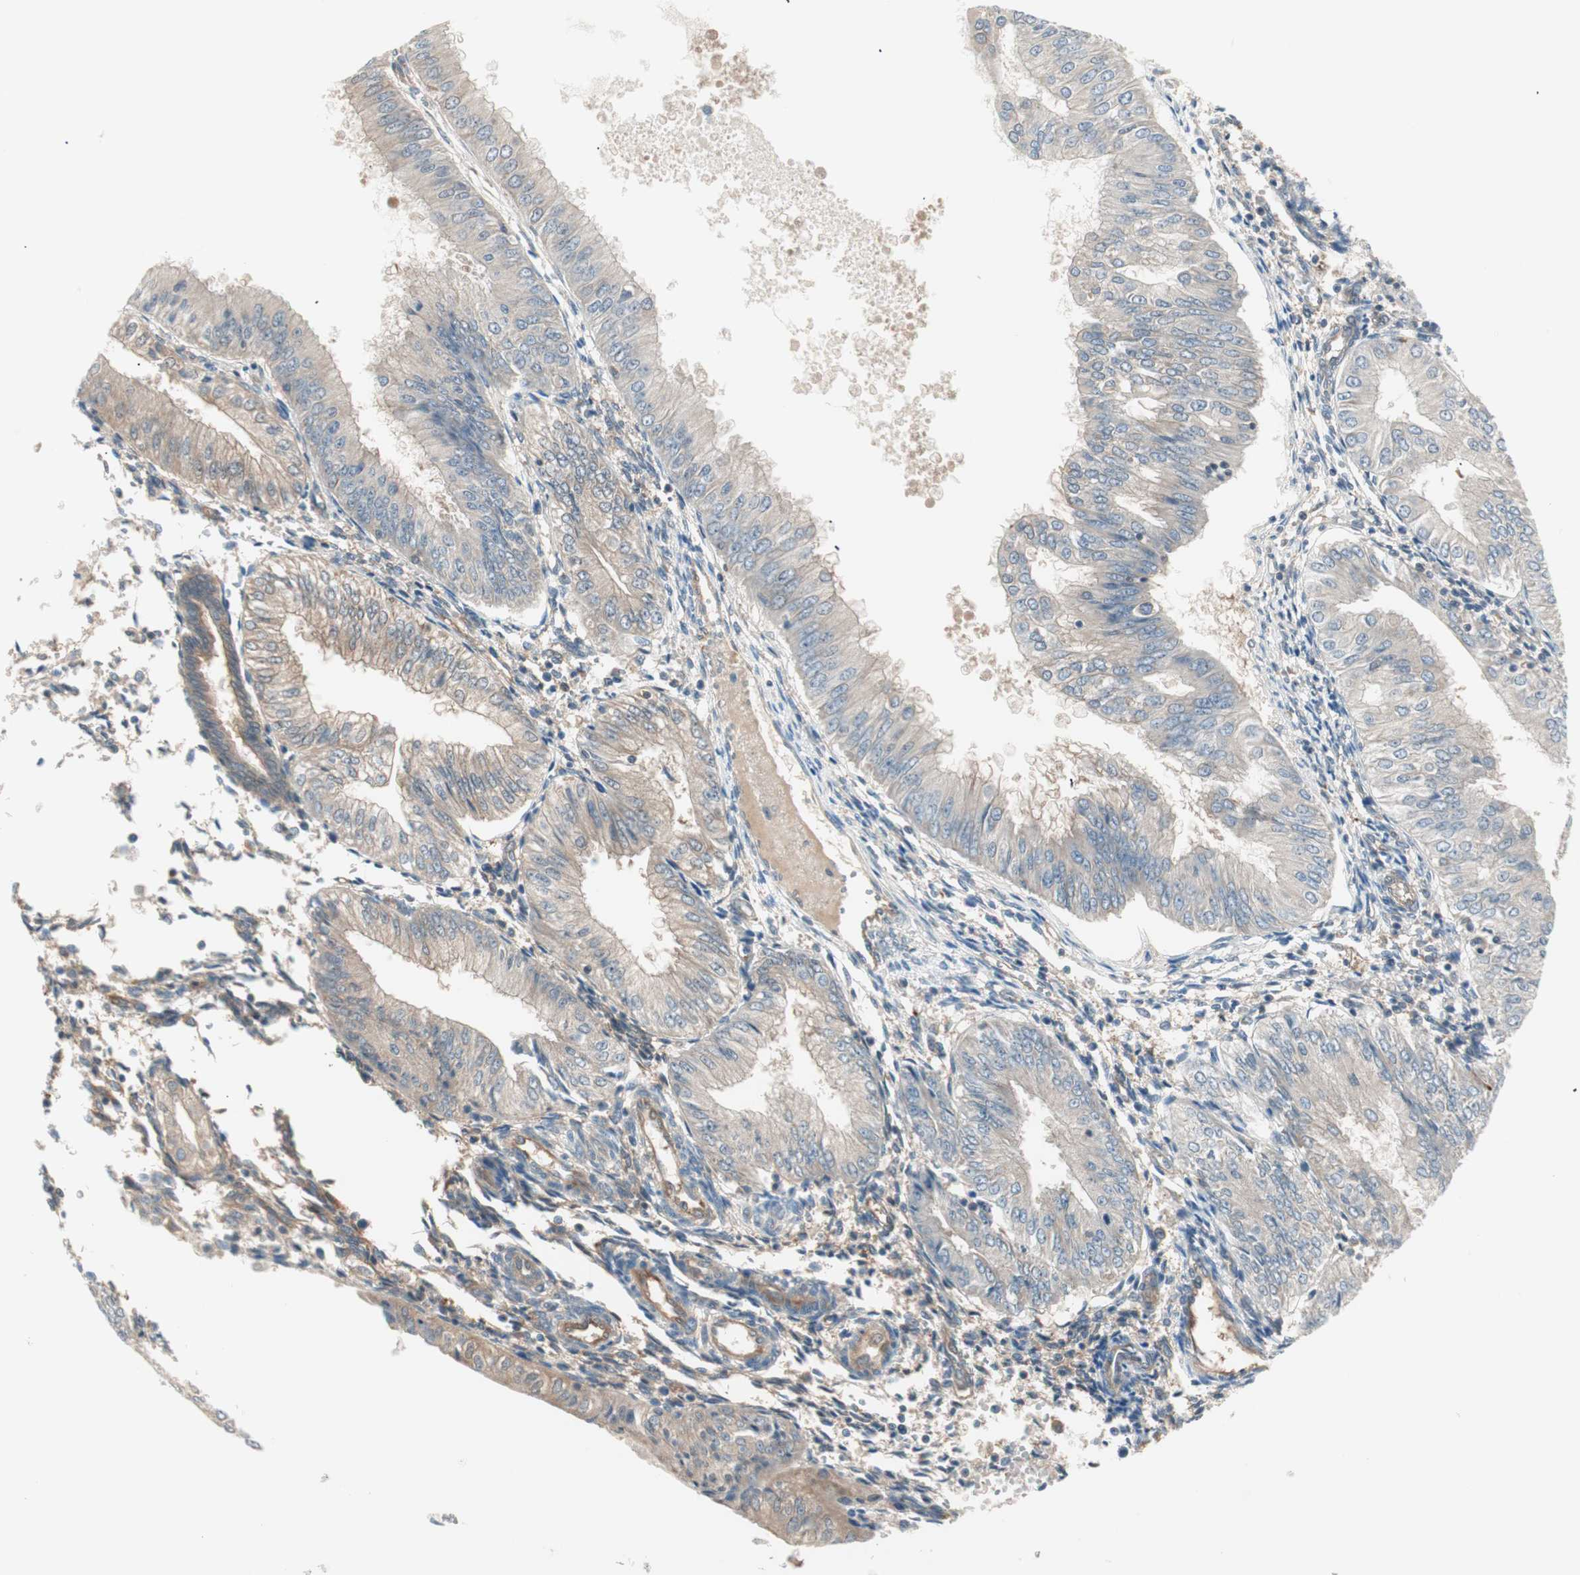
{"staining": {"intensity": "weak", "quantity": ">75%", "location": "cytoplasmic/membranous"}, "tissue": "endometrial cancer", "cell_type": "Tumor cells", "image_type": "cancer", "snomed": [{"axis": "morphology", "description": "Adenocarcinoma, NOS"}, {"axis": "topography", "description": "Endometrium"}], "caption": "Weak cytoplasmic/membranous expression for a protein is appreciated in about >75% of tumor cells of endometrial cancer (adenocarcinoma) using immunohistochemistry.", "gene": "GALT", "patient": {"sex": "female", "age": 53}}